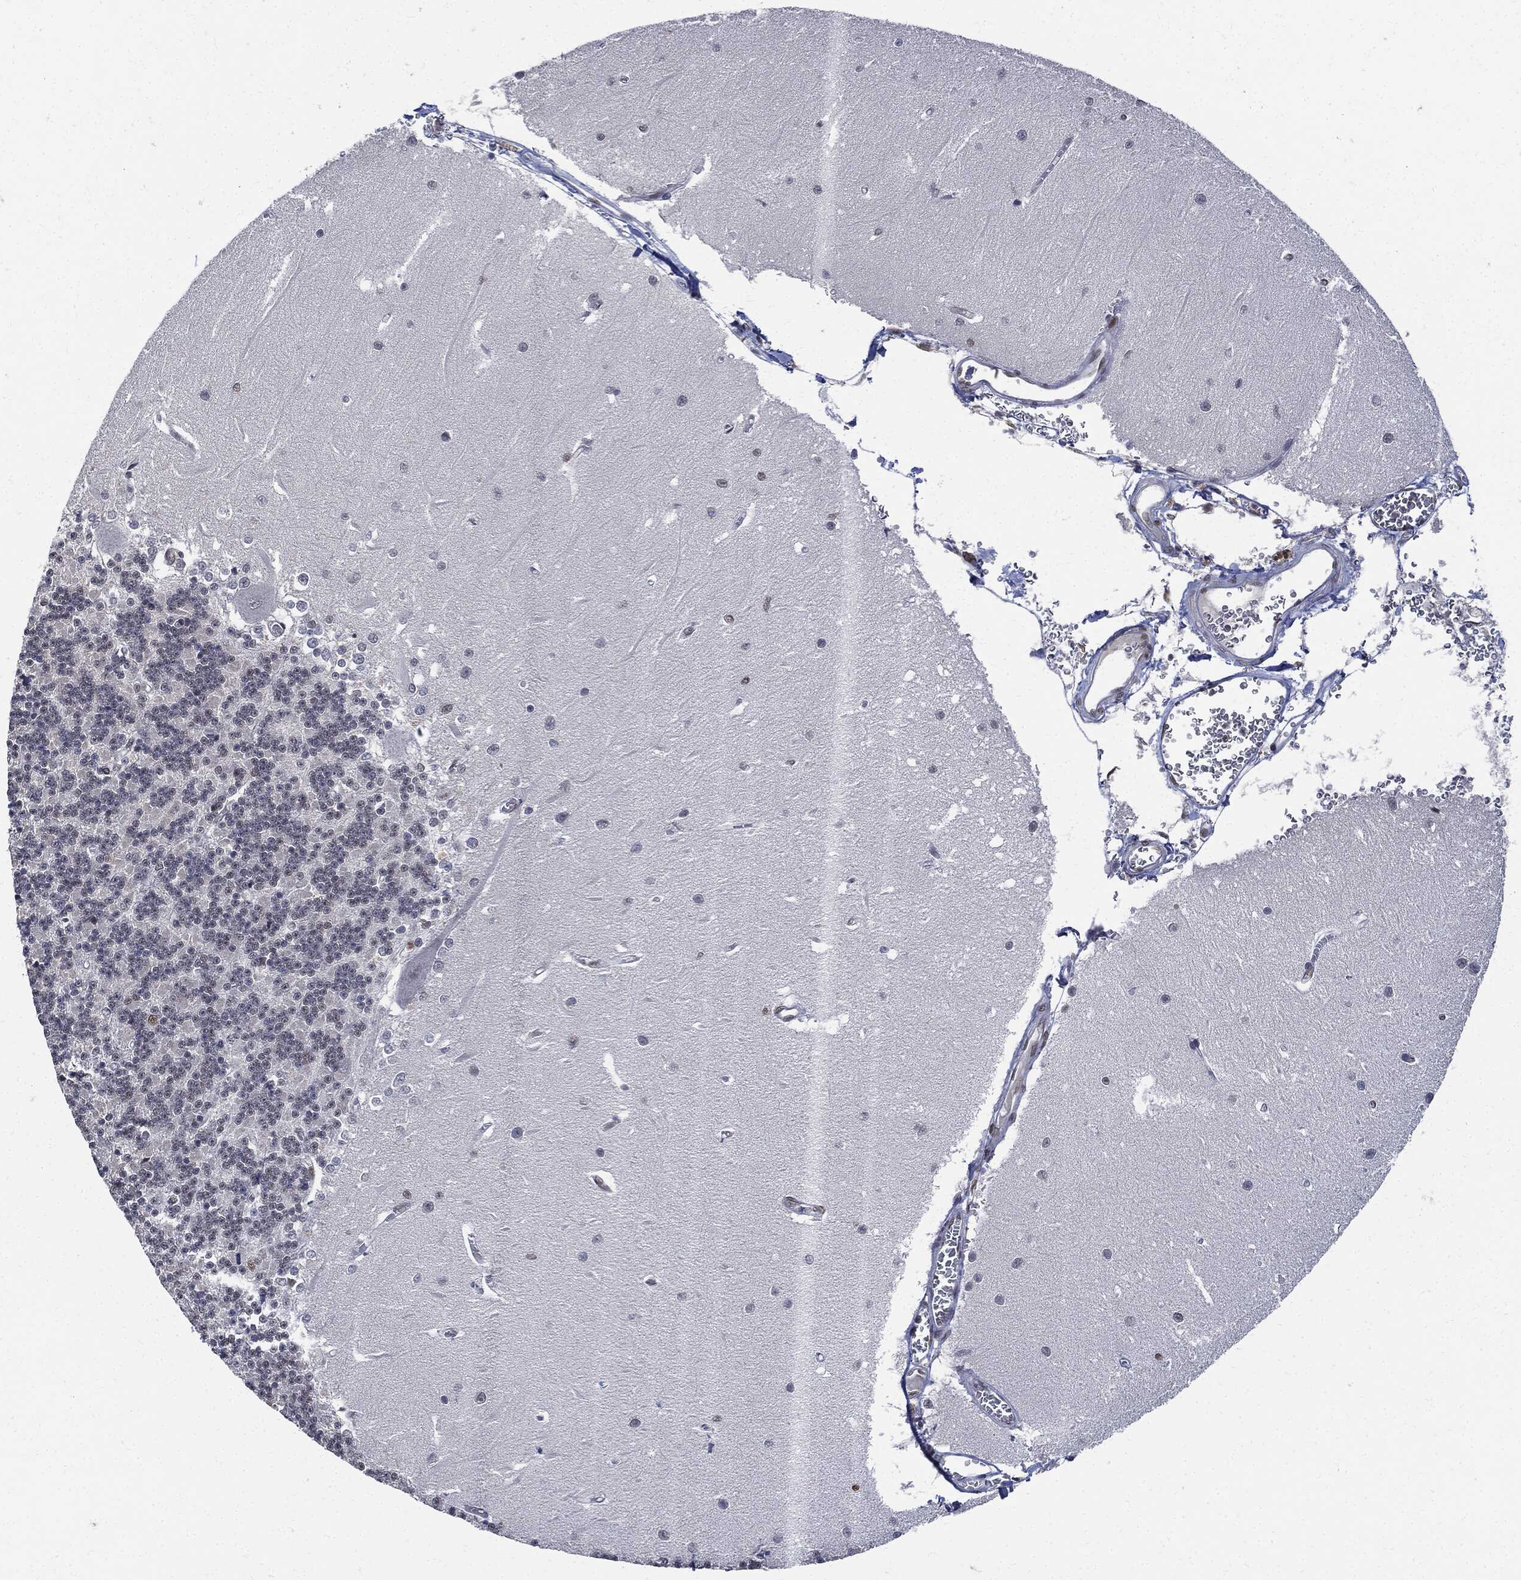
{"staining": {"intensity": "negative", "quantity": "none", "location": "none"}, "tissue": "cerebellum", "cell_type": "Cells in granular layer", "image_type": "normal", "snomed": [{"axis": "morphology", "description": "Normal tissue, NOS"}, {"axis": "topography", "description": "Cerebellum"}], "caption": "Immunohistochemistry photomicrograph of benign human cerebellum stained for a protein (brown), which exhibits no staining in cells in granular layer.", "gene": "PCNA", "patient": {"sex": "male", "age": 37}}